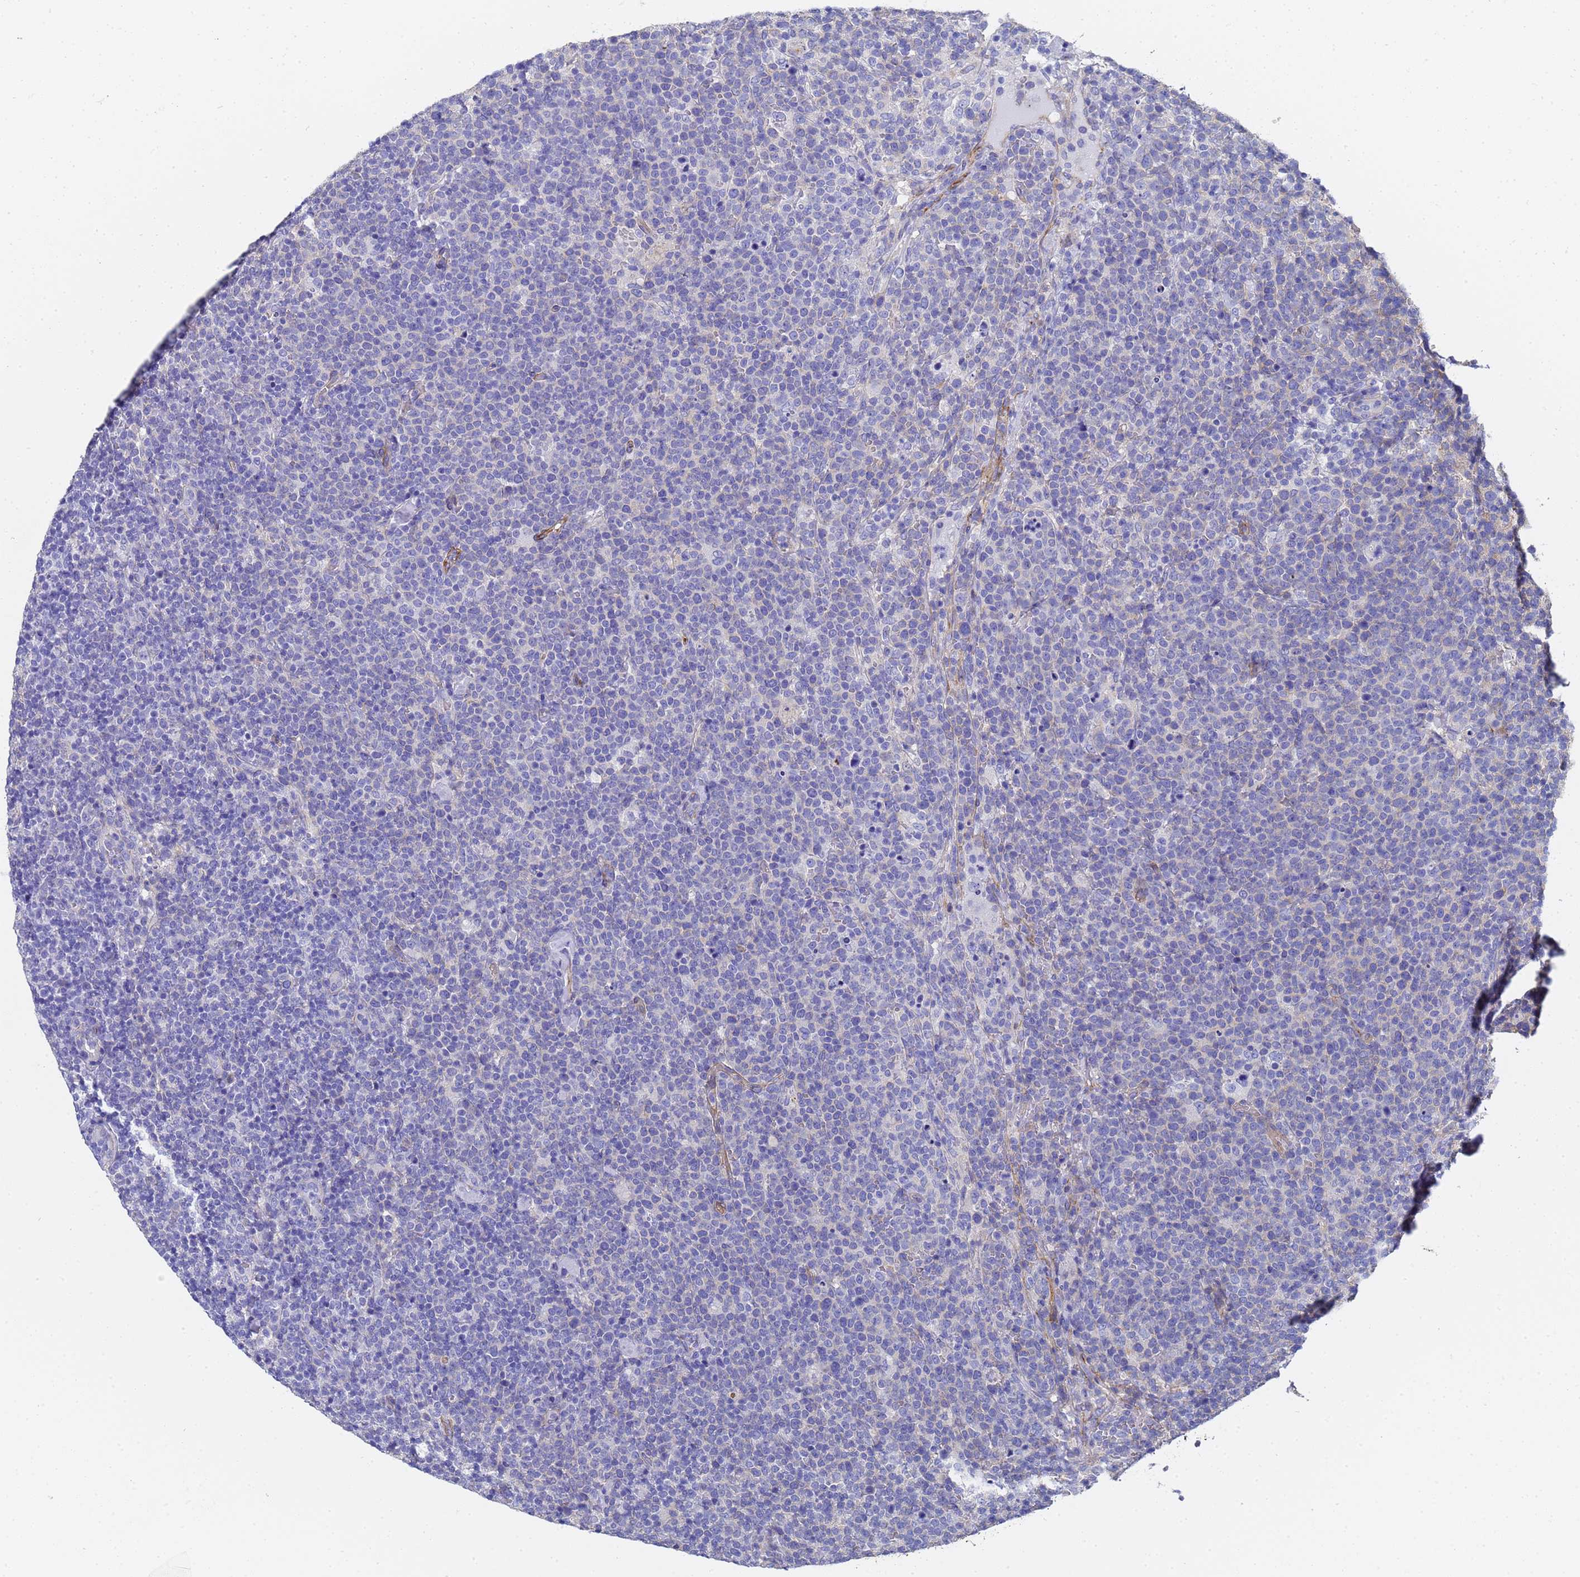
{"staining": {"intensity": "negative", "quantity": "none", "location": "none"}, "tissue": "lymphoma", "cell_type": "Tumor cells", "image_type": "cancer", "snomed": [{"axis": "morphology", "description": "Malignant lymphoma, non-Hodgkin's type, High grade"}, {"axis": "topography", "description": "Lymph node"}], "caption": "A high-resolution photomicrograph shows IHC staining of lymphoma, which exhibits no significant expression in tumor cells. Nuclei are stained in blue.", "gene": "TUBB1", "patient": {"sex": "male", "age": 61}}